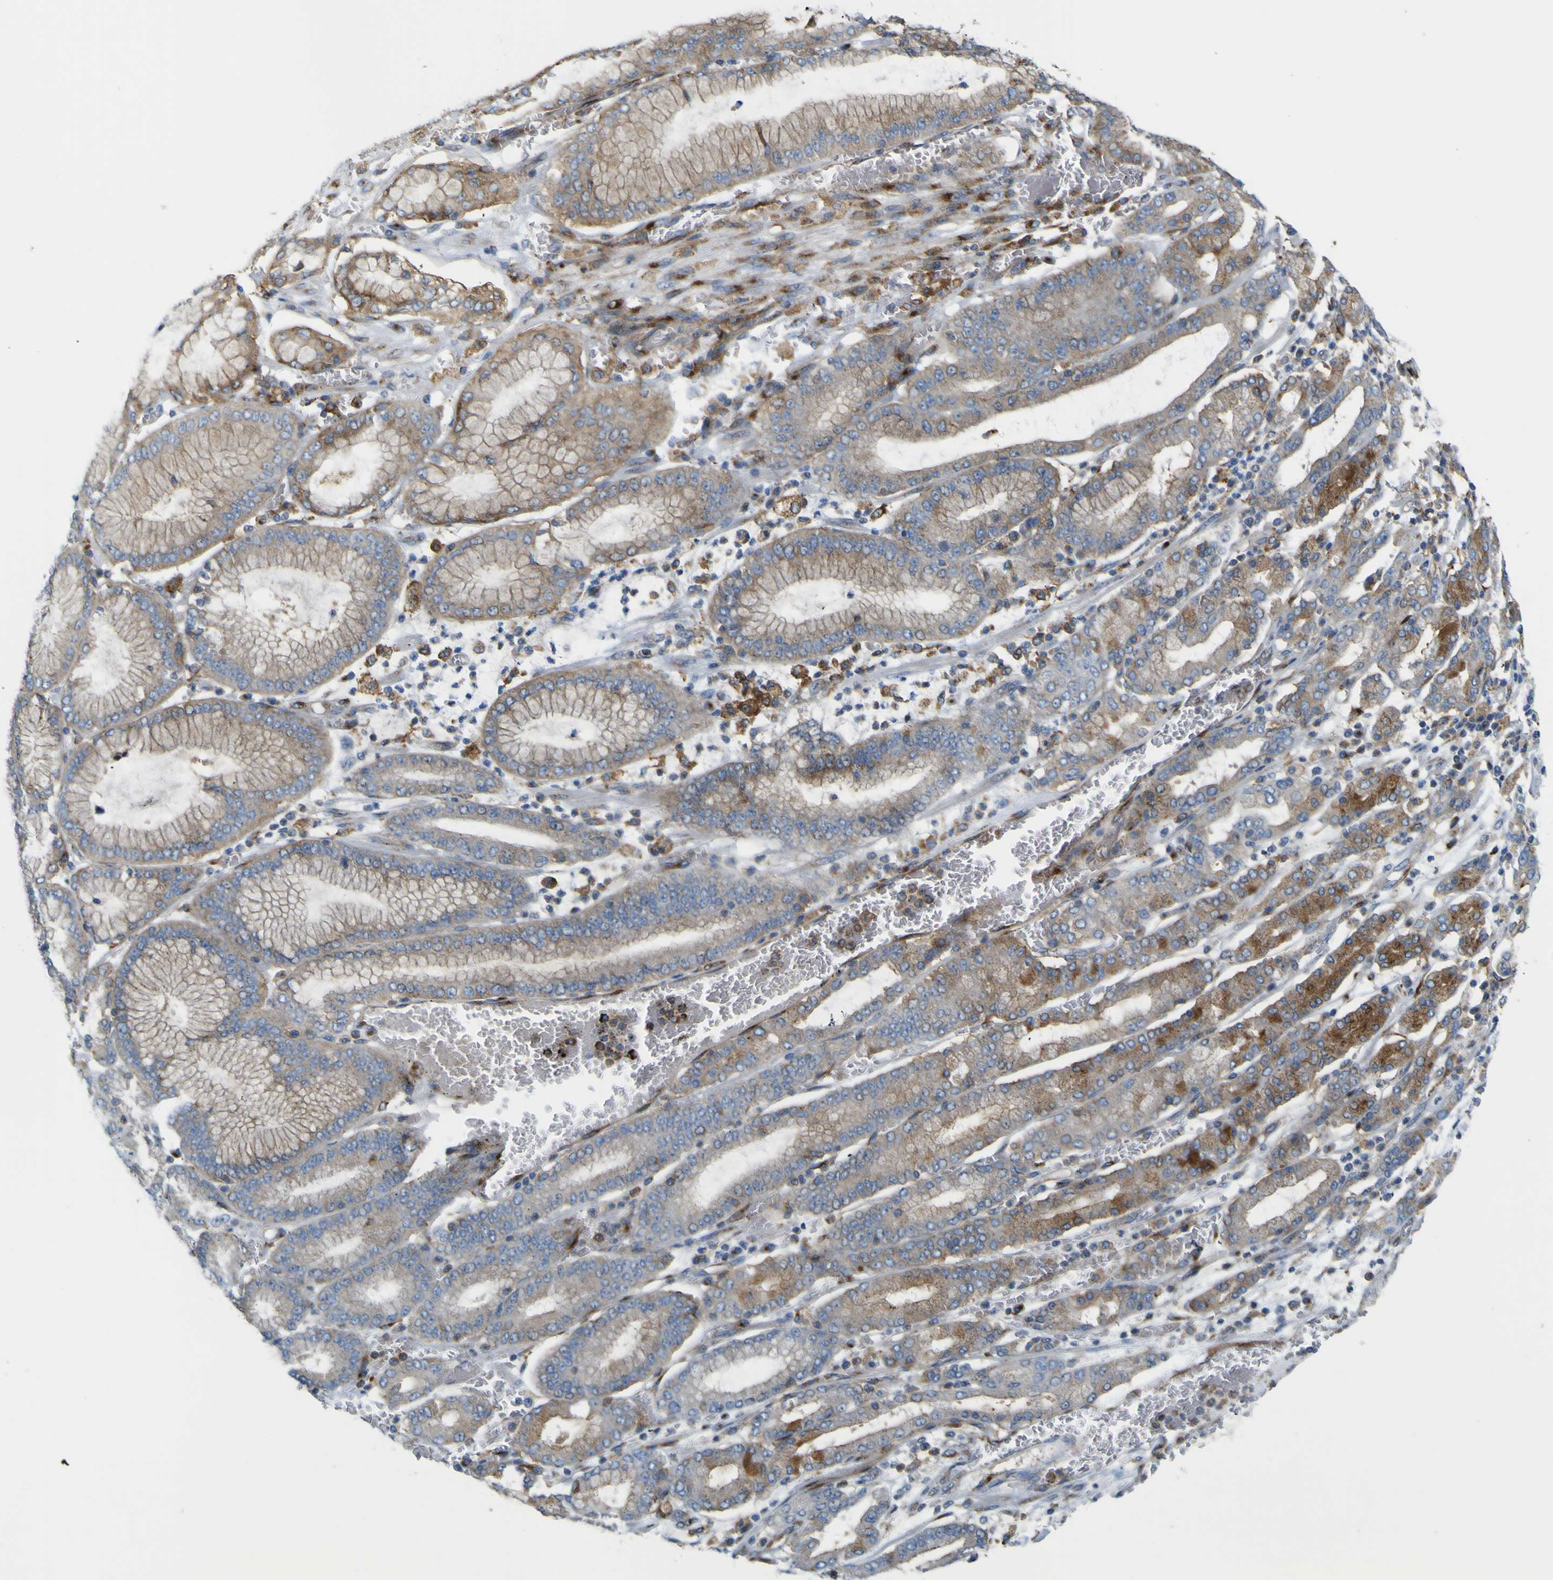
{"staining": {"intensity": "moderate", "quantity": ">75%", "location": "cytoplasmic/membranous"}, "tissue": "stomach cancer", "cell_type": "Tumor cells", "image_type": "cancer", "snomed": [{"axis": "morphology", "description": "Normal tissue, NOS"}, {"axis": "morphology", "description": "Adenocarcinoma, NOS"}, {"axis": "topography", "description": "Stomach, upper"}, {"axis": "topography", "description": "Stomach"}], "caption": "IHC (DAB) staining of stomach cancer shows moderate cytoplasmic/membranous protein positivity in about >75% of tumor cells.", "gene": "IGF2R", "patient": {"sex": "male", "age": 76}}